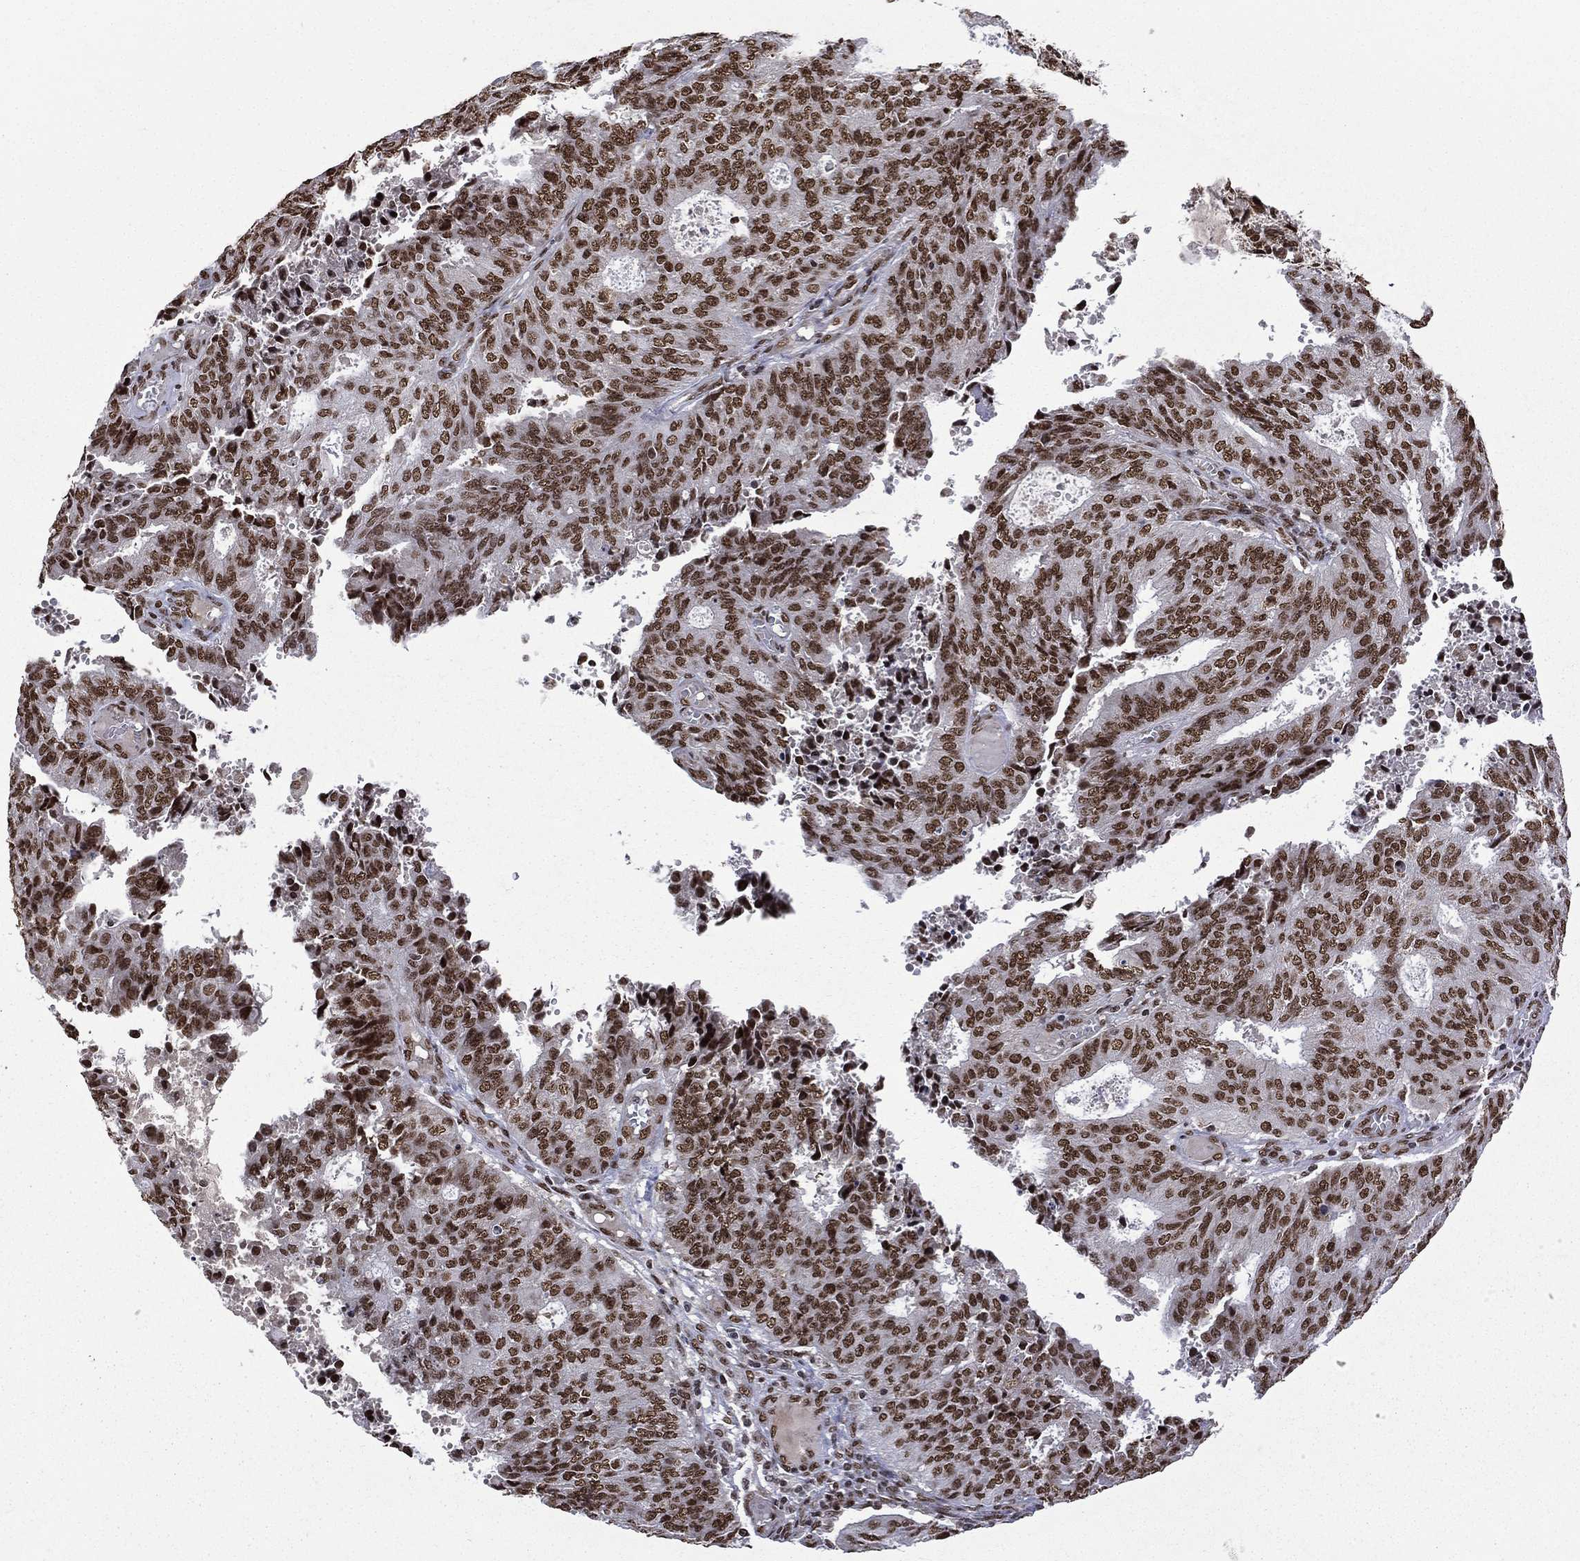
{"staining": {"intensity": "strong", "quantity": ">75%", "location": "nuclear"}, "tissue": "endometrial cancer", "cell_type": "Tumor cells", "image_type": "cancer", "snomed": [{"axis": "morphology", "description": "Adenocarcinoma, NOS"}, {"axis": "topography", "description": "Endometrium"}], "caption": "Endometrial cancer stained for a protein exhibits strong nuclear positivity in tumor cells.", "gene": "C5orf24", "patient": {"sex": "female", "age": 82}}